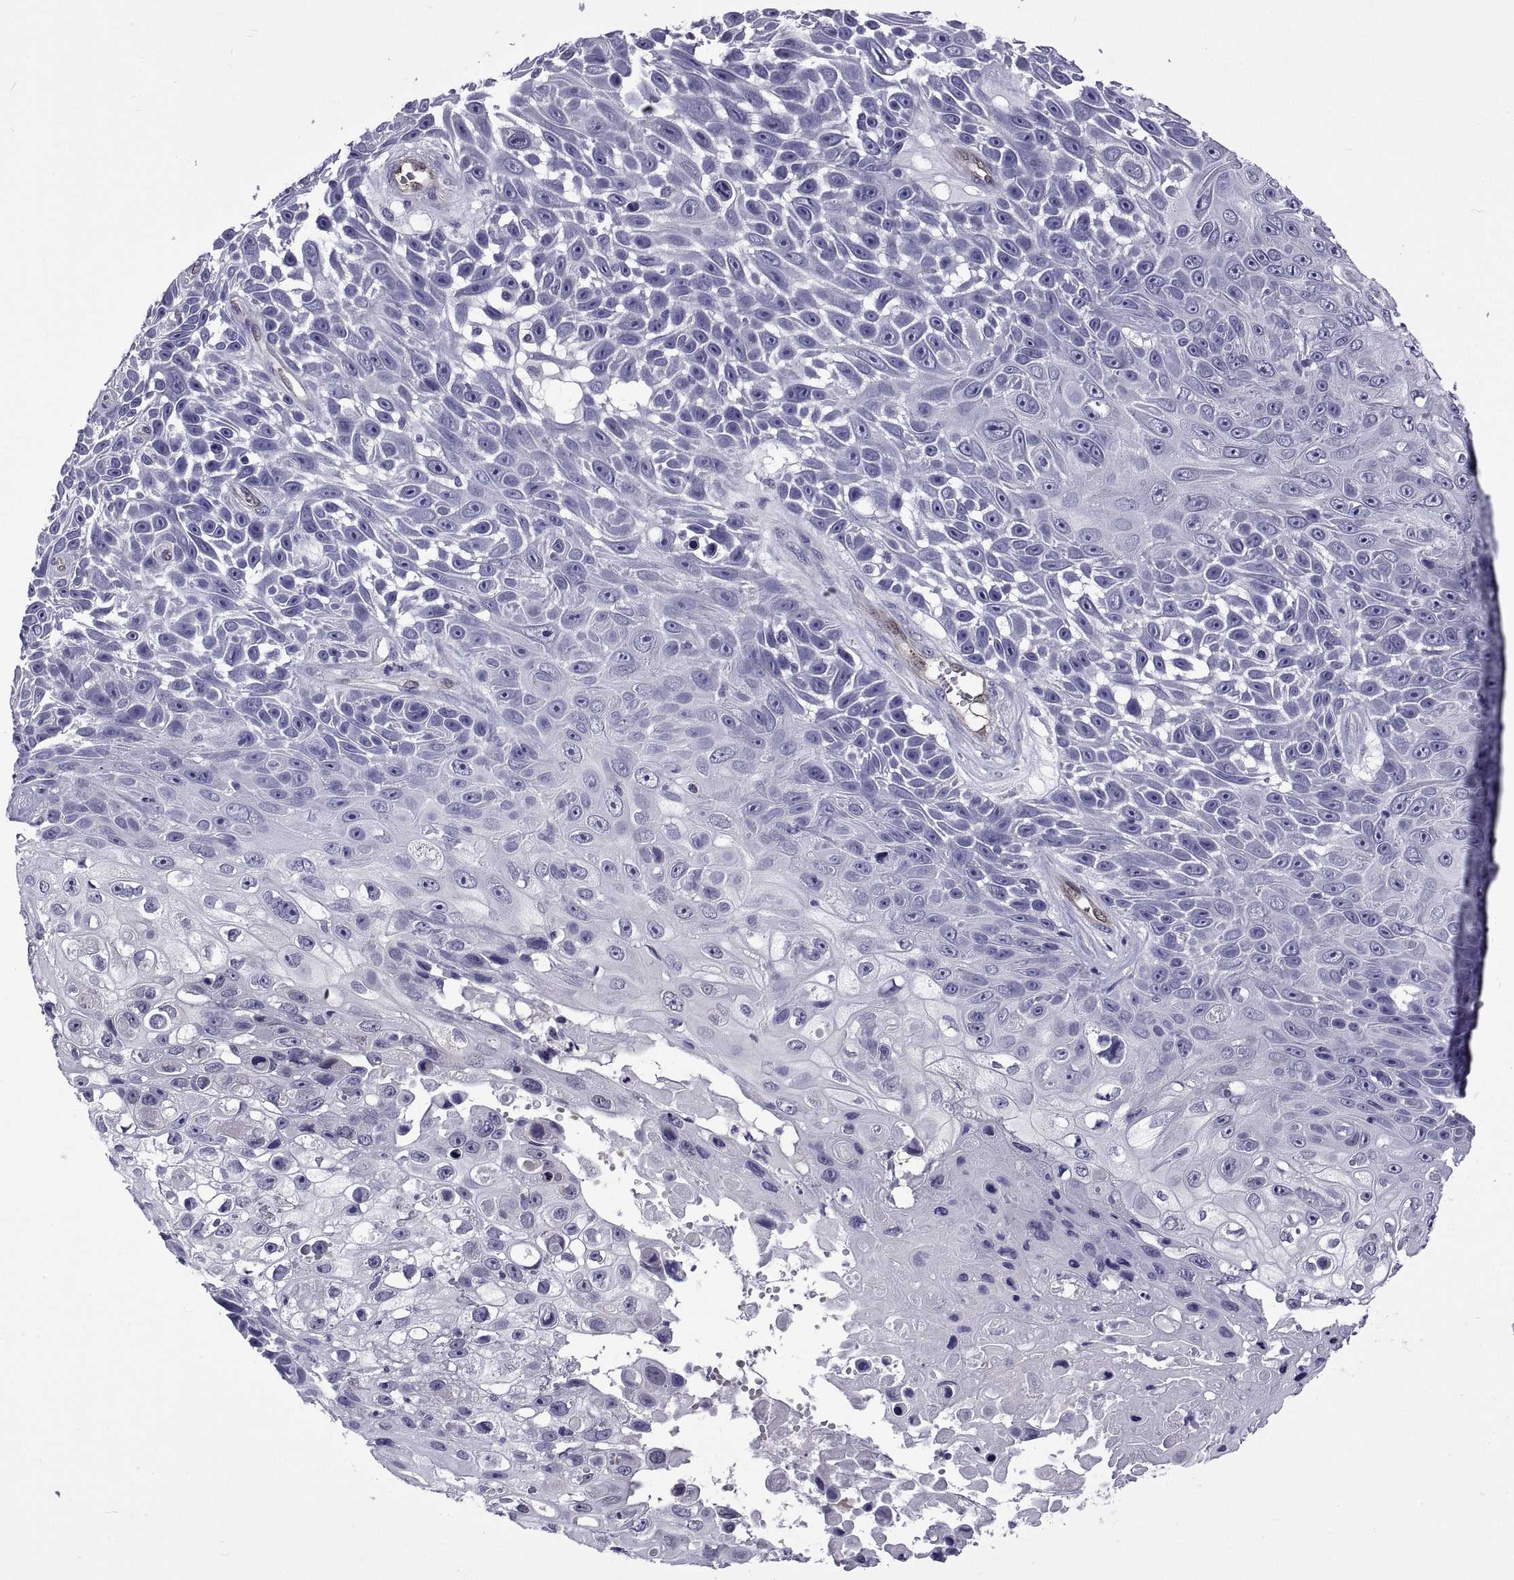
{"staining": {"intensity": "negative", "quantity": "none", "location": "none"}, "tissue": "skin cancer", "cell_type": "Tumor cells", "image_type": "cancer", "snomed": [{"axis": "morphology", "description": "Squamous cell carcinoma, NOS"}, {"axis": "topography", "description": "Skin"}], "caption": "High power microscopy photomicrograph of an IHC image of skin cancer (squamous cell carcinoma), revealing no significant staining in tumor cells.", "gene": "LCN9", "patient": {"sex": "male", "age": 82}}